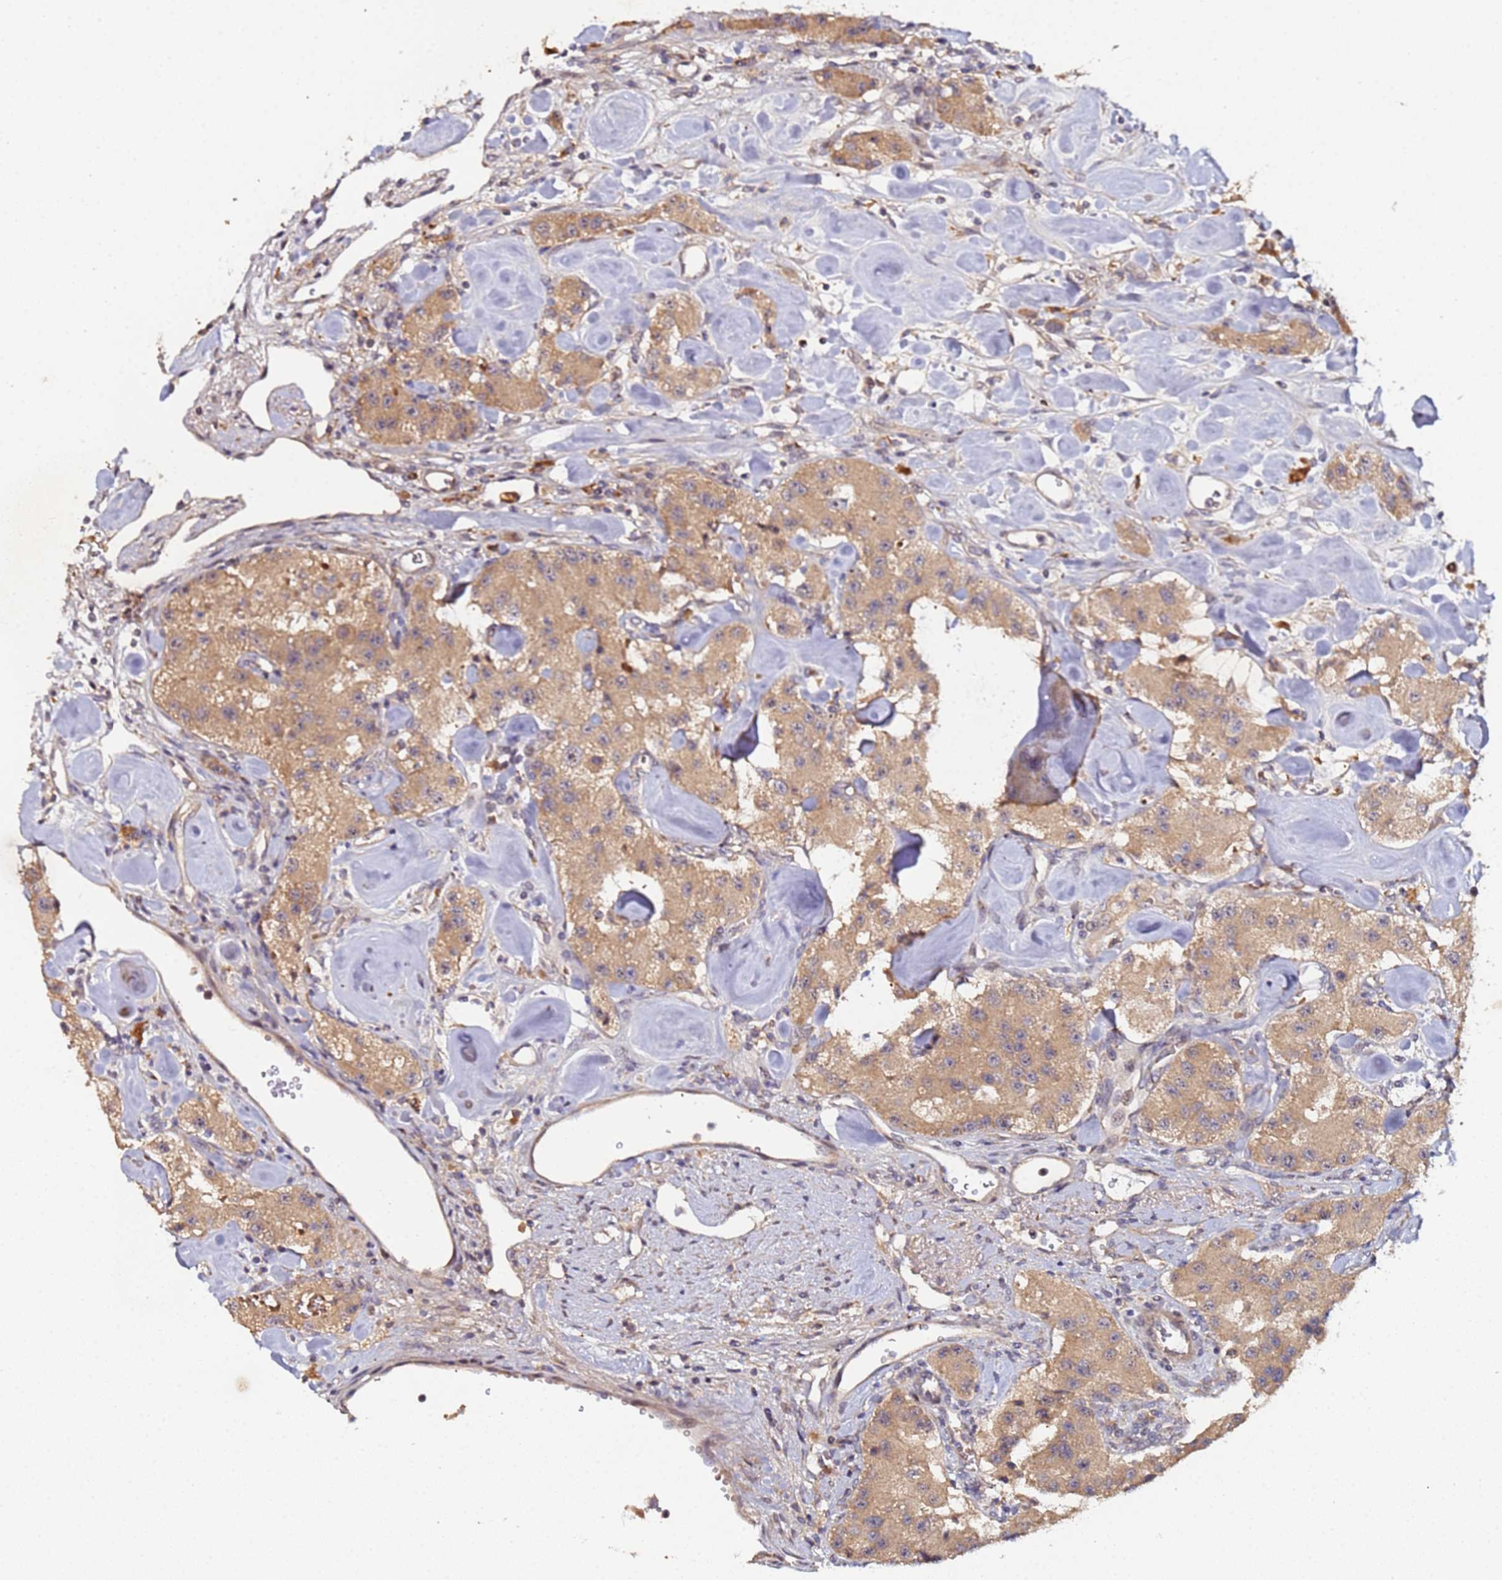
{"staining": {"intensity": "moderate", "quantity": ">75%", "location": "cytoplasmic/membranous"}, "tissue": "carcinoid", "cell_type": "Tumor cells", "image_type": "cancer", "snomed": [{"axis": "morphology", "description": "Carcinoid, malignant, NOS"}, {"axis": "topography", "description": "Pancreas"}], "caption": "This is an image of immunohistochemistry (IHC) staining of malignant carcinoid, which shows moderate staining in the cytoplasmic/membranous of tumor cells.", "gene": "OSER1", "patient": {"sex": "male", "age": 41}}